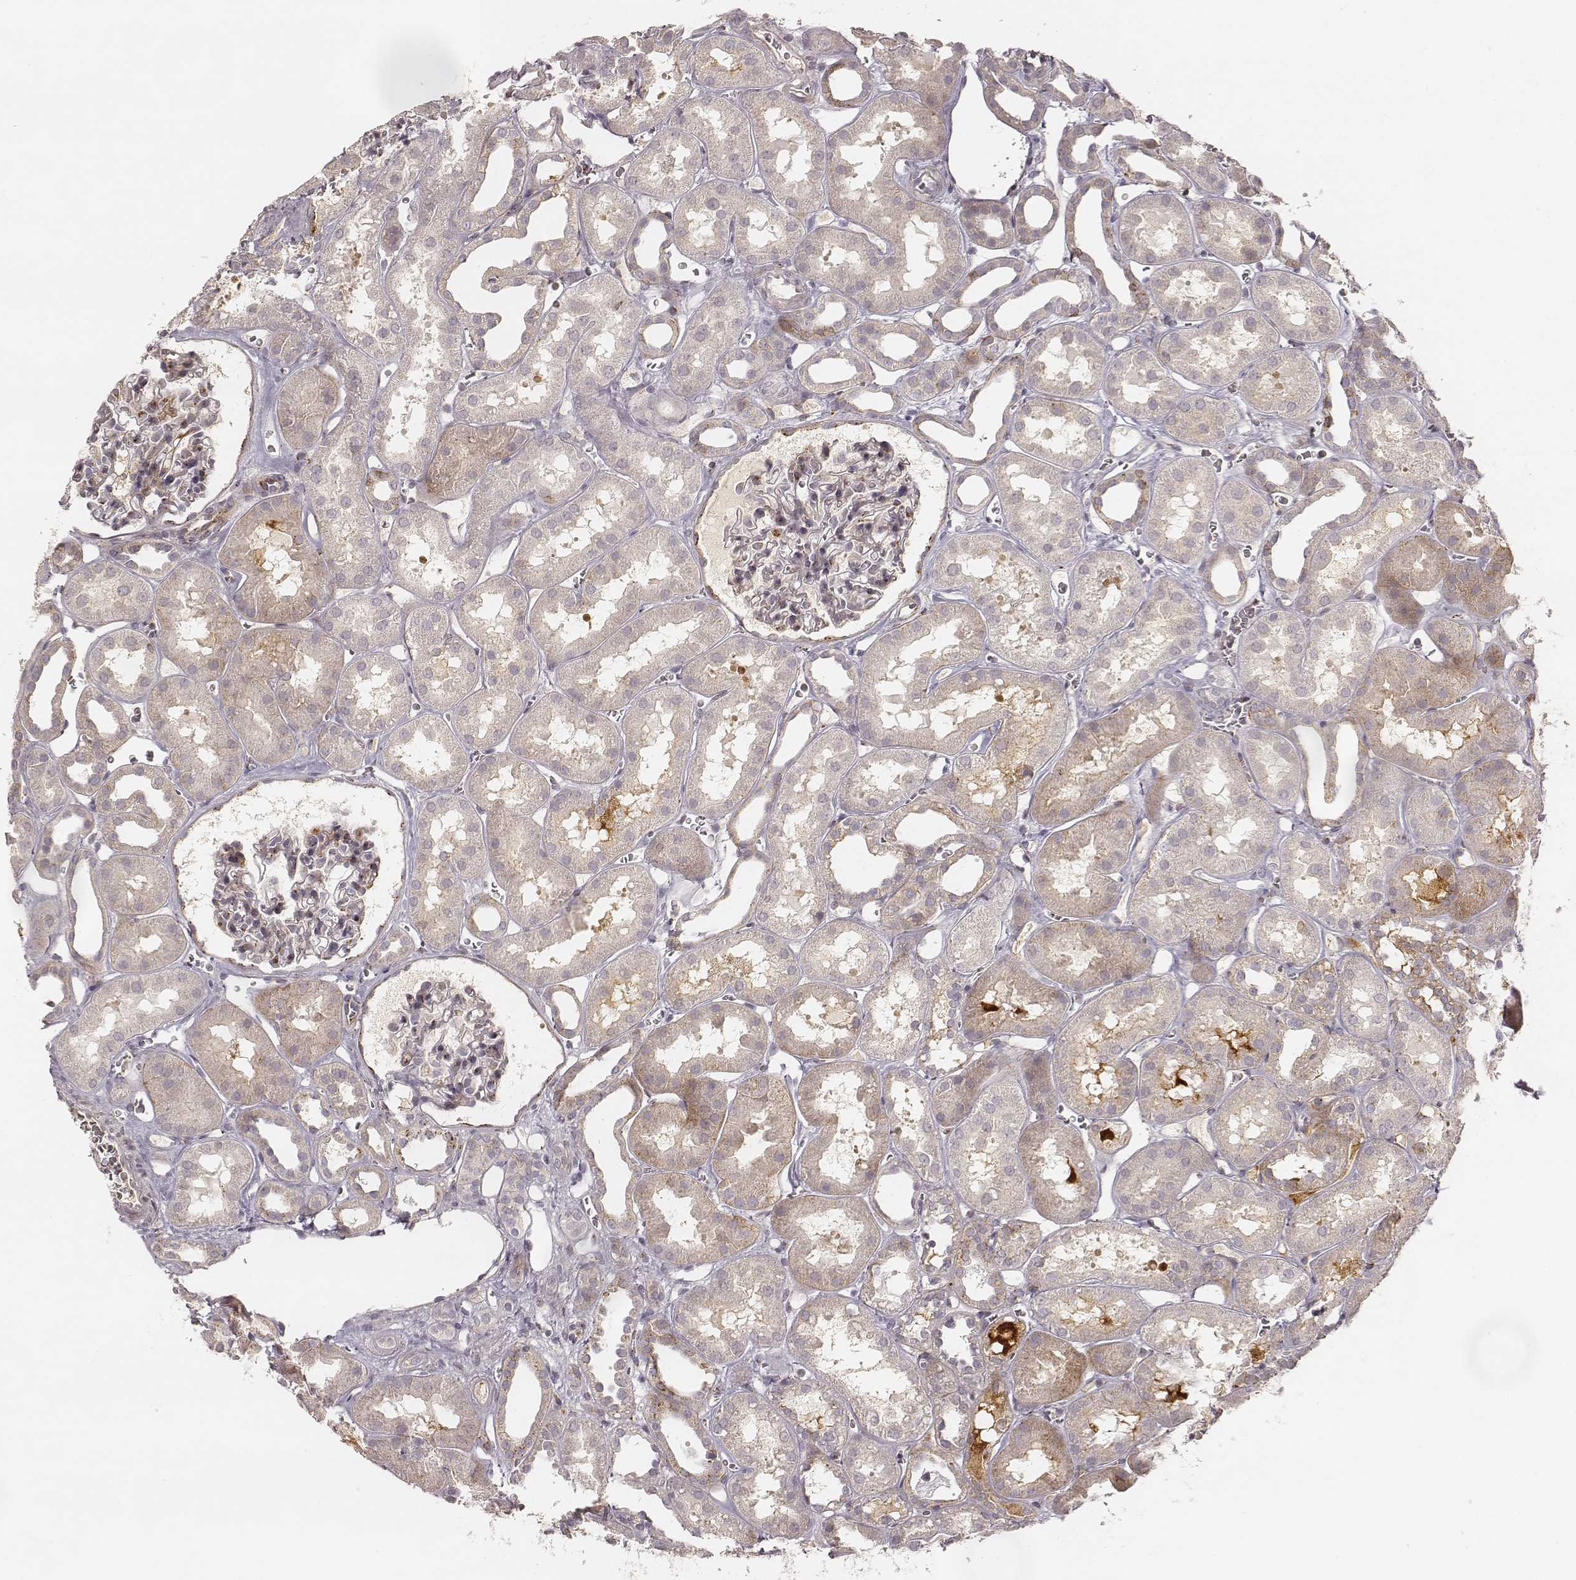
{"staining": {"intensity": "moderate", "quantity": "25%-75%", "location": "cytoplasmic/membranous"}, "tissue": "kidney", "cell_type": "Cells in glomeruli", "image_type": "normal", "snomed": [{"axis": "morphology", "description": "Normal tissue, NOS"}, {"axis": "topography", "description": "Kidney"}], "caption": "Unremarkable kidney exhibits moderate cytoplasmic/membranous expression in approximately 25%-75% of cells in glomeruli.", "gene": "GORASP2", "patient": {"sex": "female", "age": 41}}